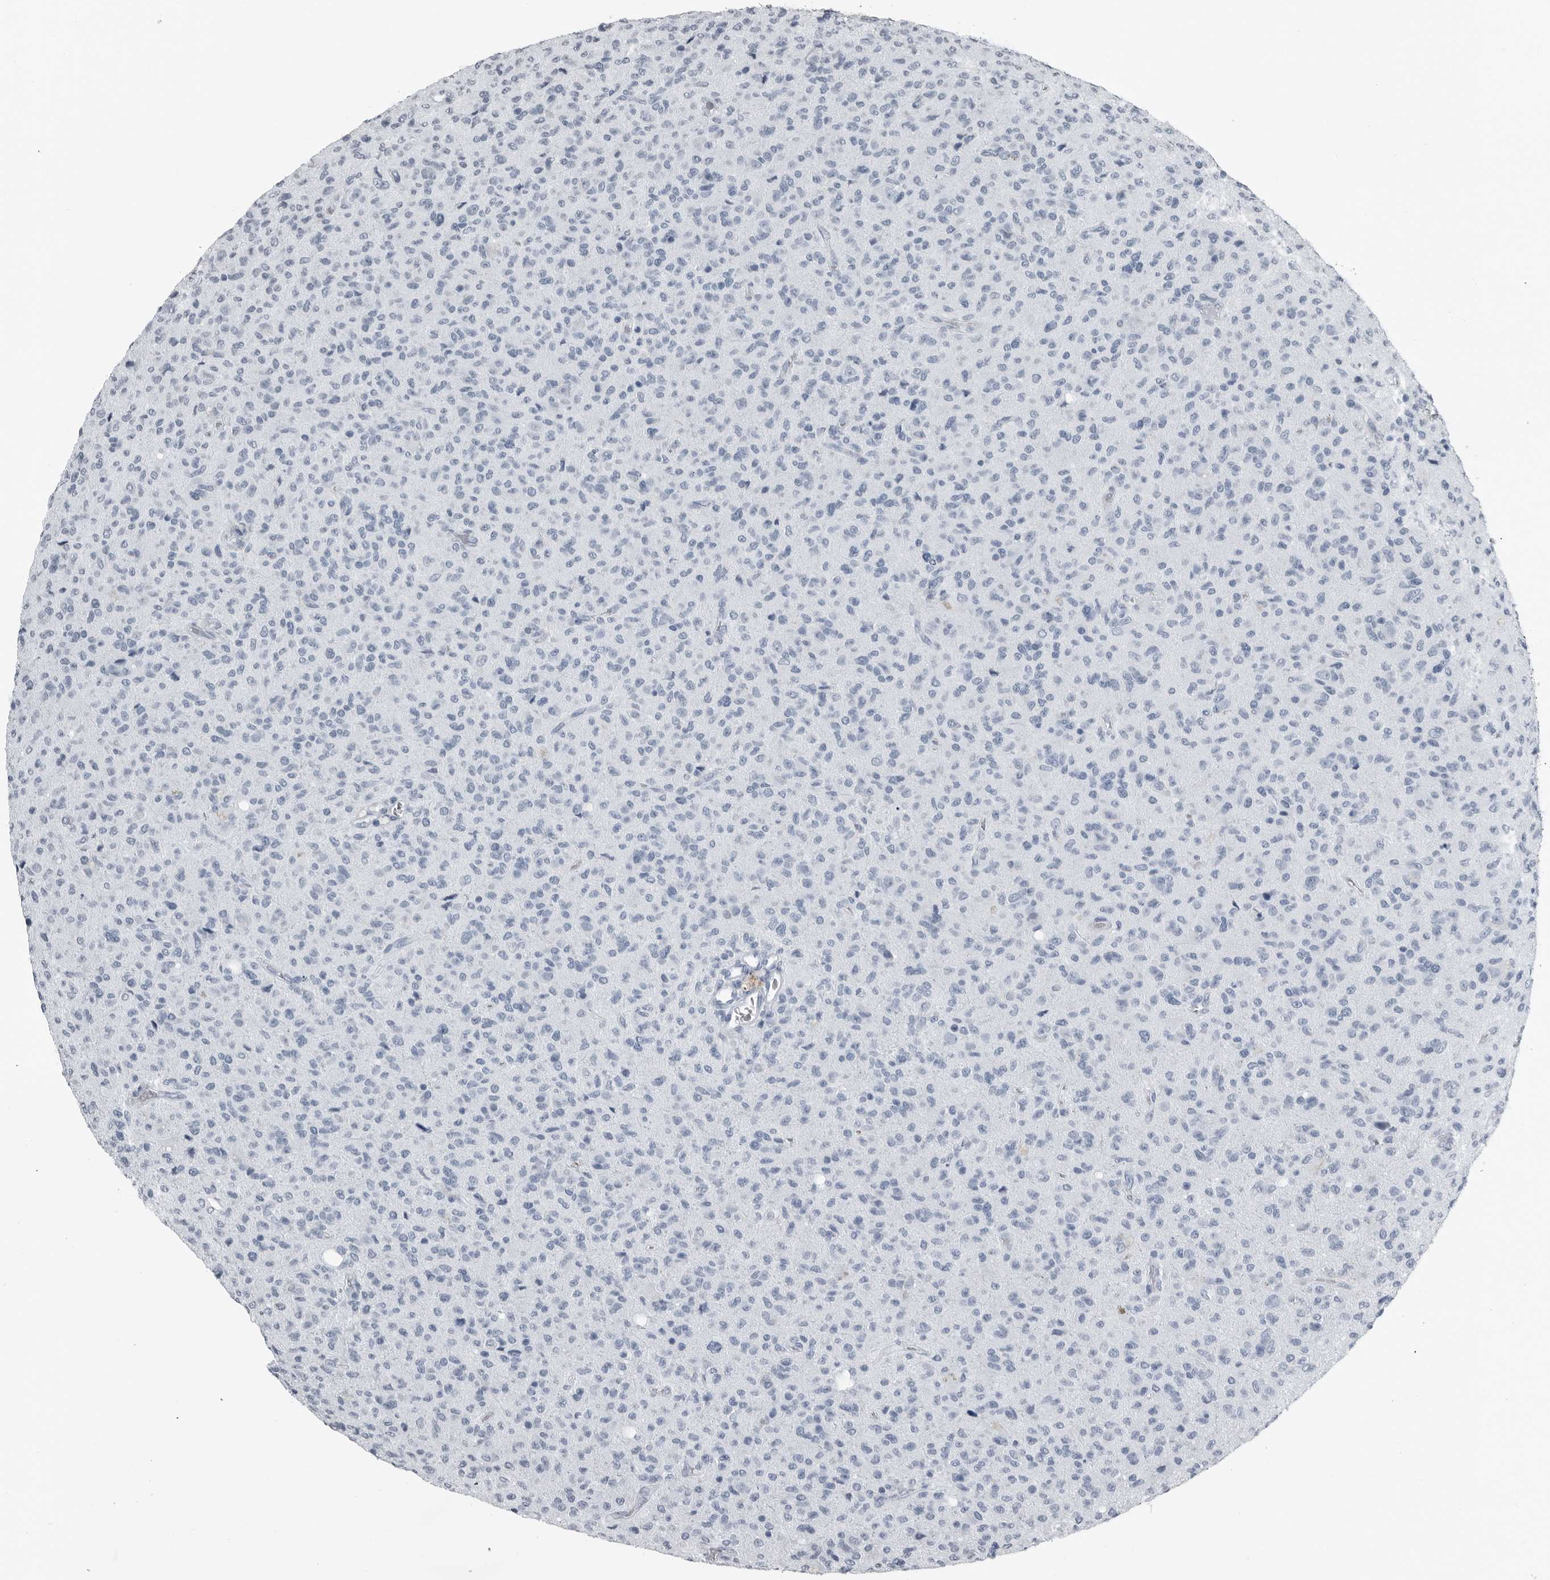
{"staining": {"intensity": "negative", "quantity": "none", "location": "none"}, "tissue": "glioma", "cell_type": "Tumor cells", "image_type": "cancer", "snomed": [{"axis": "morphology", "description": "Glioma, malignant, High grade"}, {"axis": "topography", "description": "Brain"}], "caption": "Immunohistochemistry (IHC) histopathology image of neoplastic tissue: human glioma stained with DAB (3,3'-diaminobenzidine) displays no significant protein positivity in tumor cells.", "gene": "PRSS1", "patient": {"sex": "female", "age": 57}}